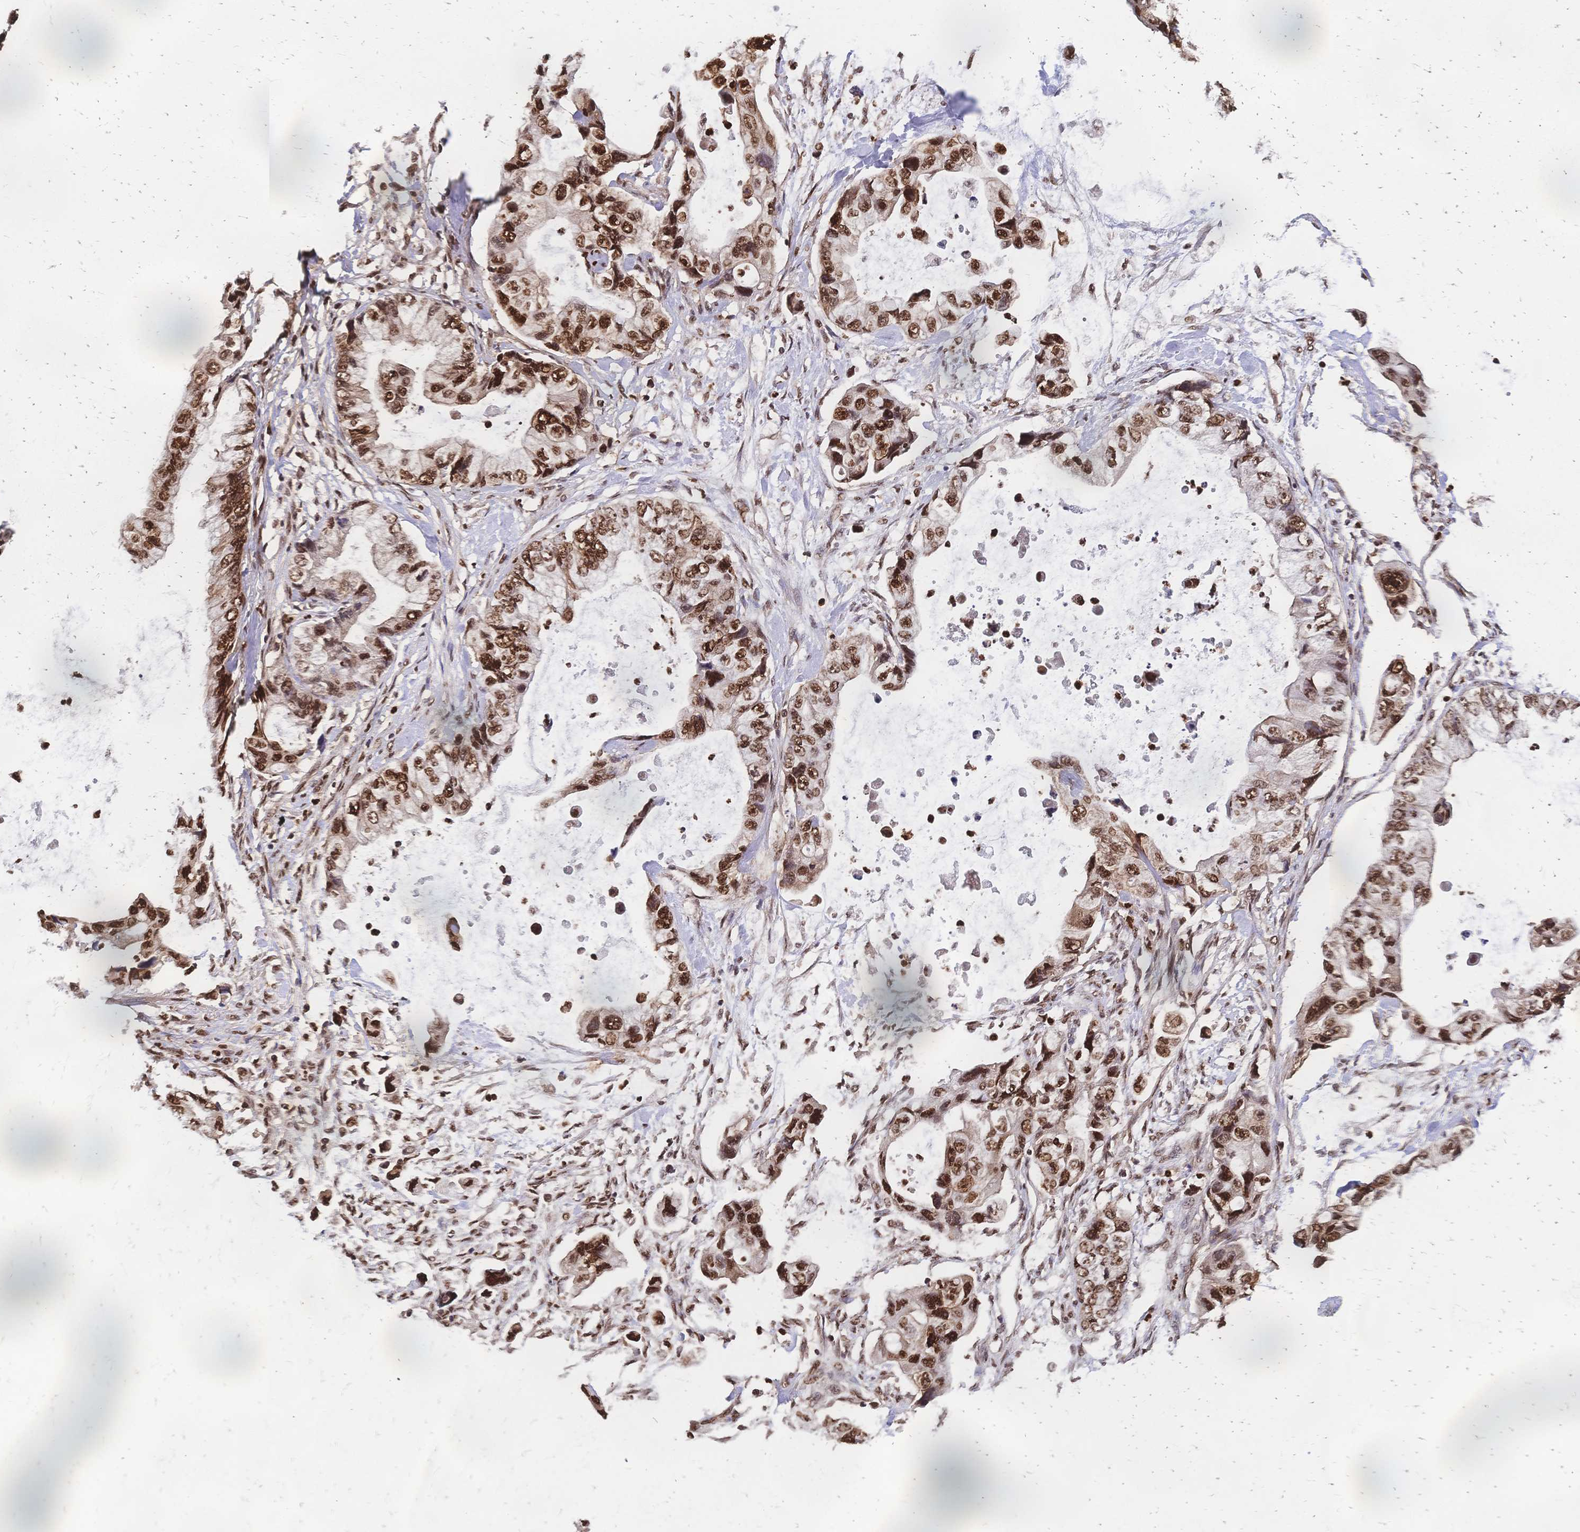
{"staining": {"intensity": "moderate", "quantity": ">75%", "location": "nuclear"}, "tissue": "stomach cancer", "cell_type": "Tumor cells", "image_type": "cancer", "snomed": [{"axis": "morphology", "description": "Adenocarcinoma, NOS"}, {"axis": "topography", "description": "Pancreas"}, {"axis": "topography", "description": "Stomach, upper"}, {"axis": "topography", "description": "Stomach"}], "caption": "Immunohistochemical staining of stomach adenocarcinoma exhibits moderate nuclear protein expression in approximately >75% of tumor cells. (Brightfield microscopy of DAB IHC at high magnification).", "gene": "HDGF", "patient": {"sex": "male", "age": 77}}